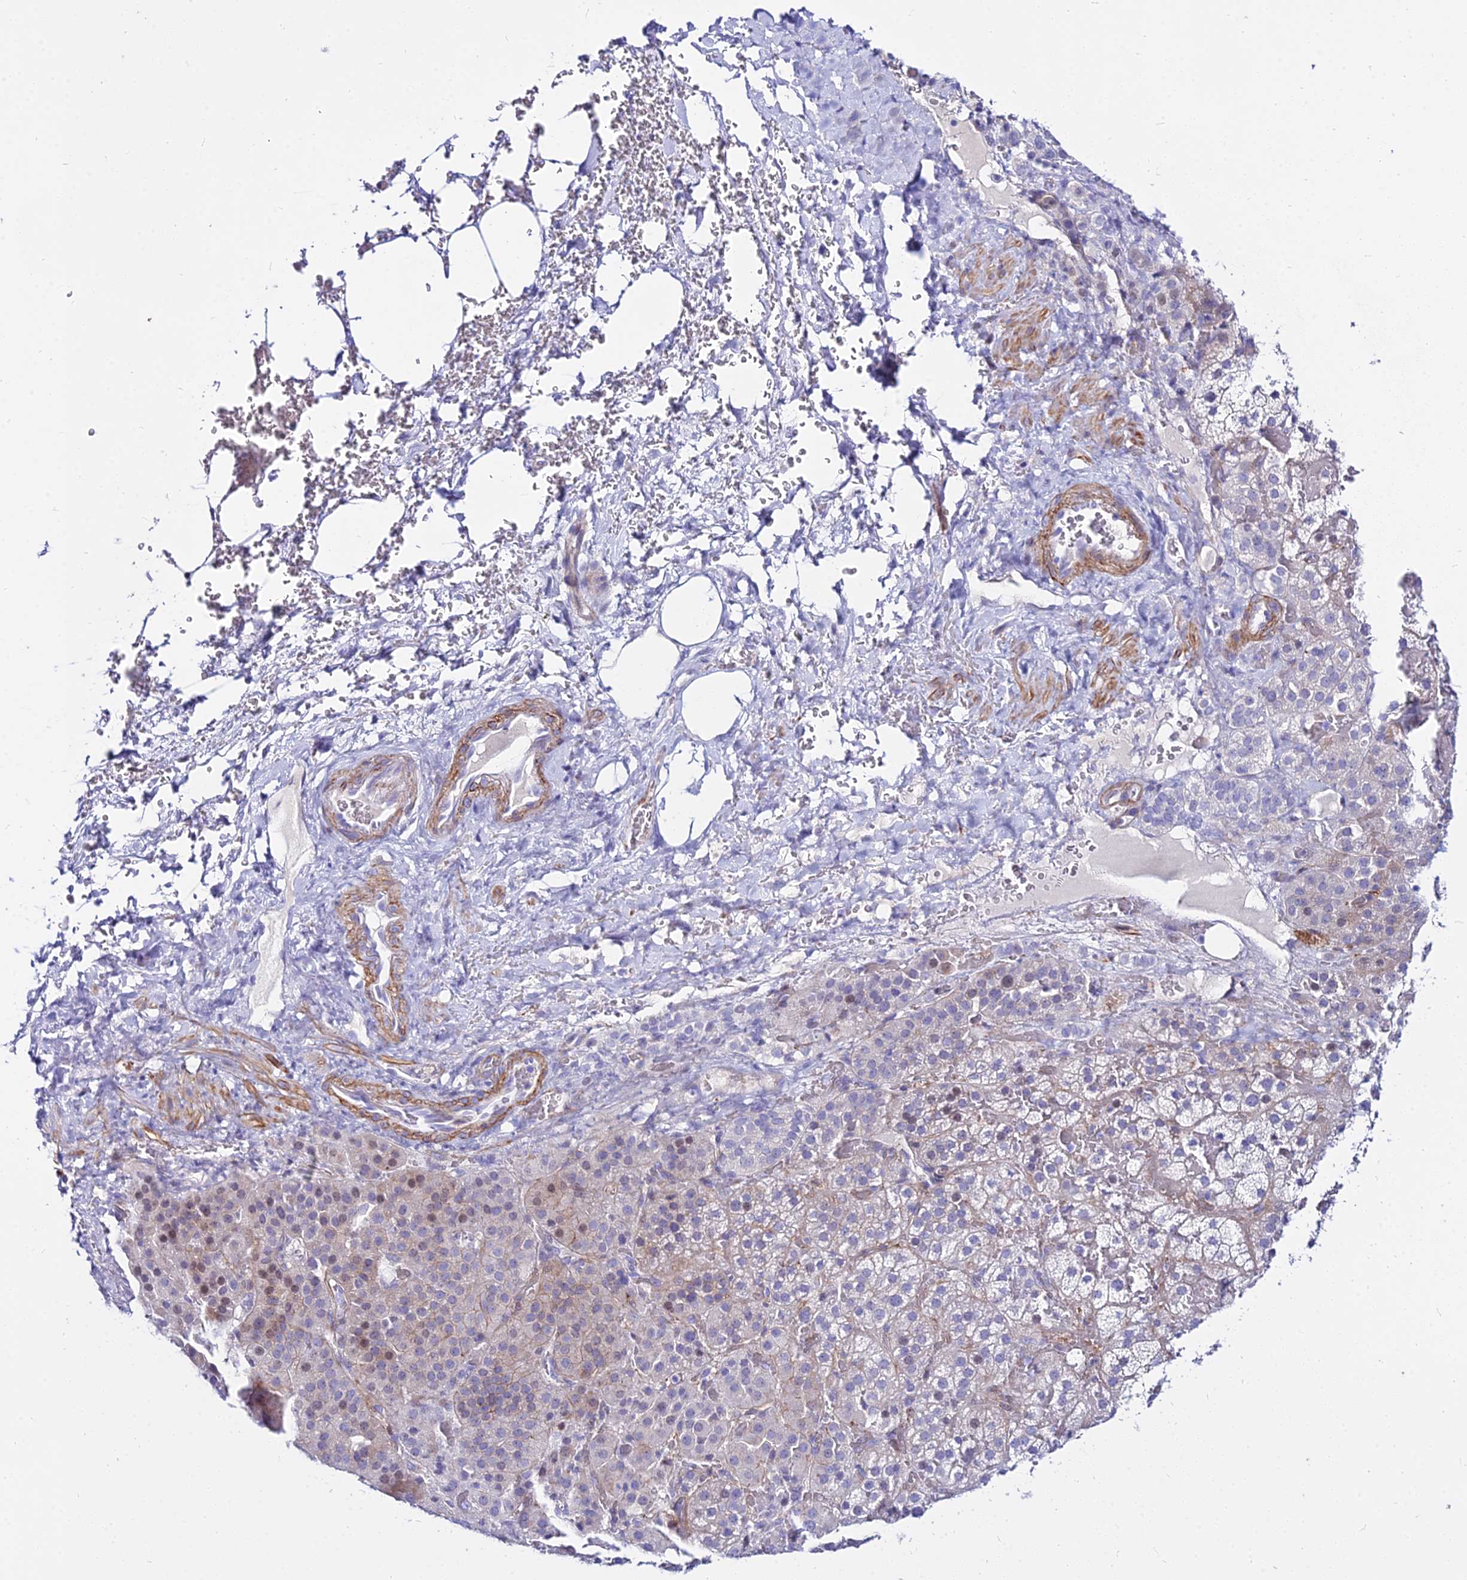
{"staining": {"intensity": "weak", "quantity": "25%-75%", "location": "cytoplasmic/membranous,nuclear"}, "tissue": "adrenal gland", "cell_type": "Glandular cells", "image_type": "normal", "snomed": [{"axis": "morphology", "description": "Normal tissue, NOS"}, {"axis": "topography", "description": "Adrenal gland"}], "caption": "Adrenal gland stained for a protein shows weak cytoplasmic/membranous,nuclear positivity in glandular cells. The staining was performed using DAB (3,3'-diaminobenzidine) to visualize the protein expression in brown, while the nuclei were stained in blue with hematoxylin (Magnification: 20x).", "gene": "DLX1", "patient": {"sex": "male", "age": 57}}